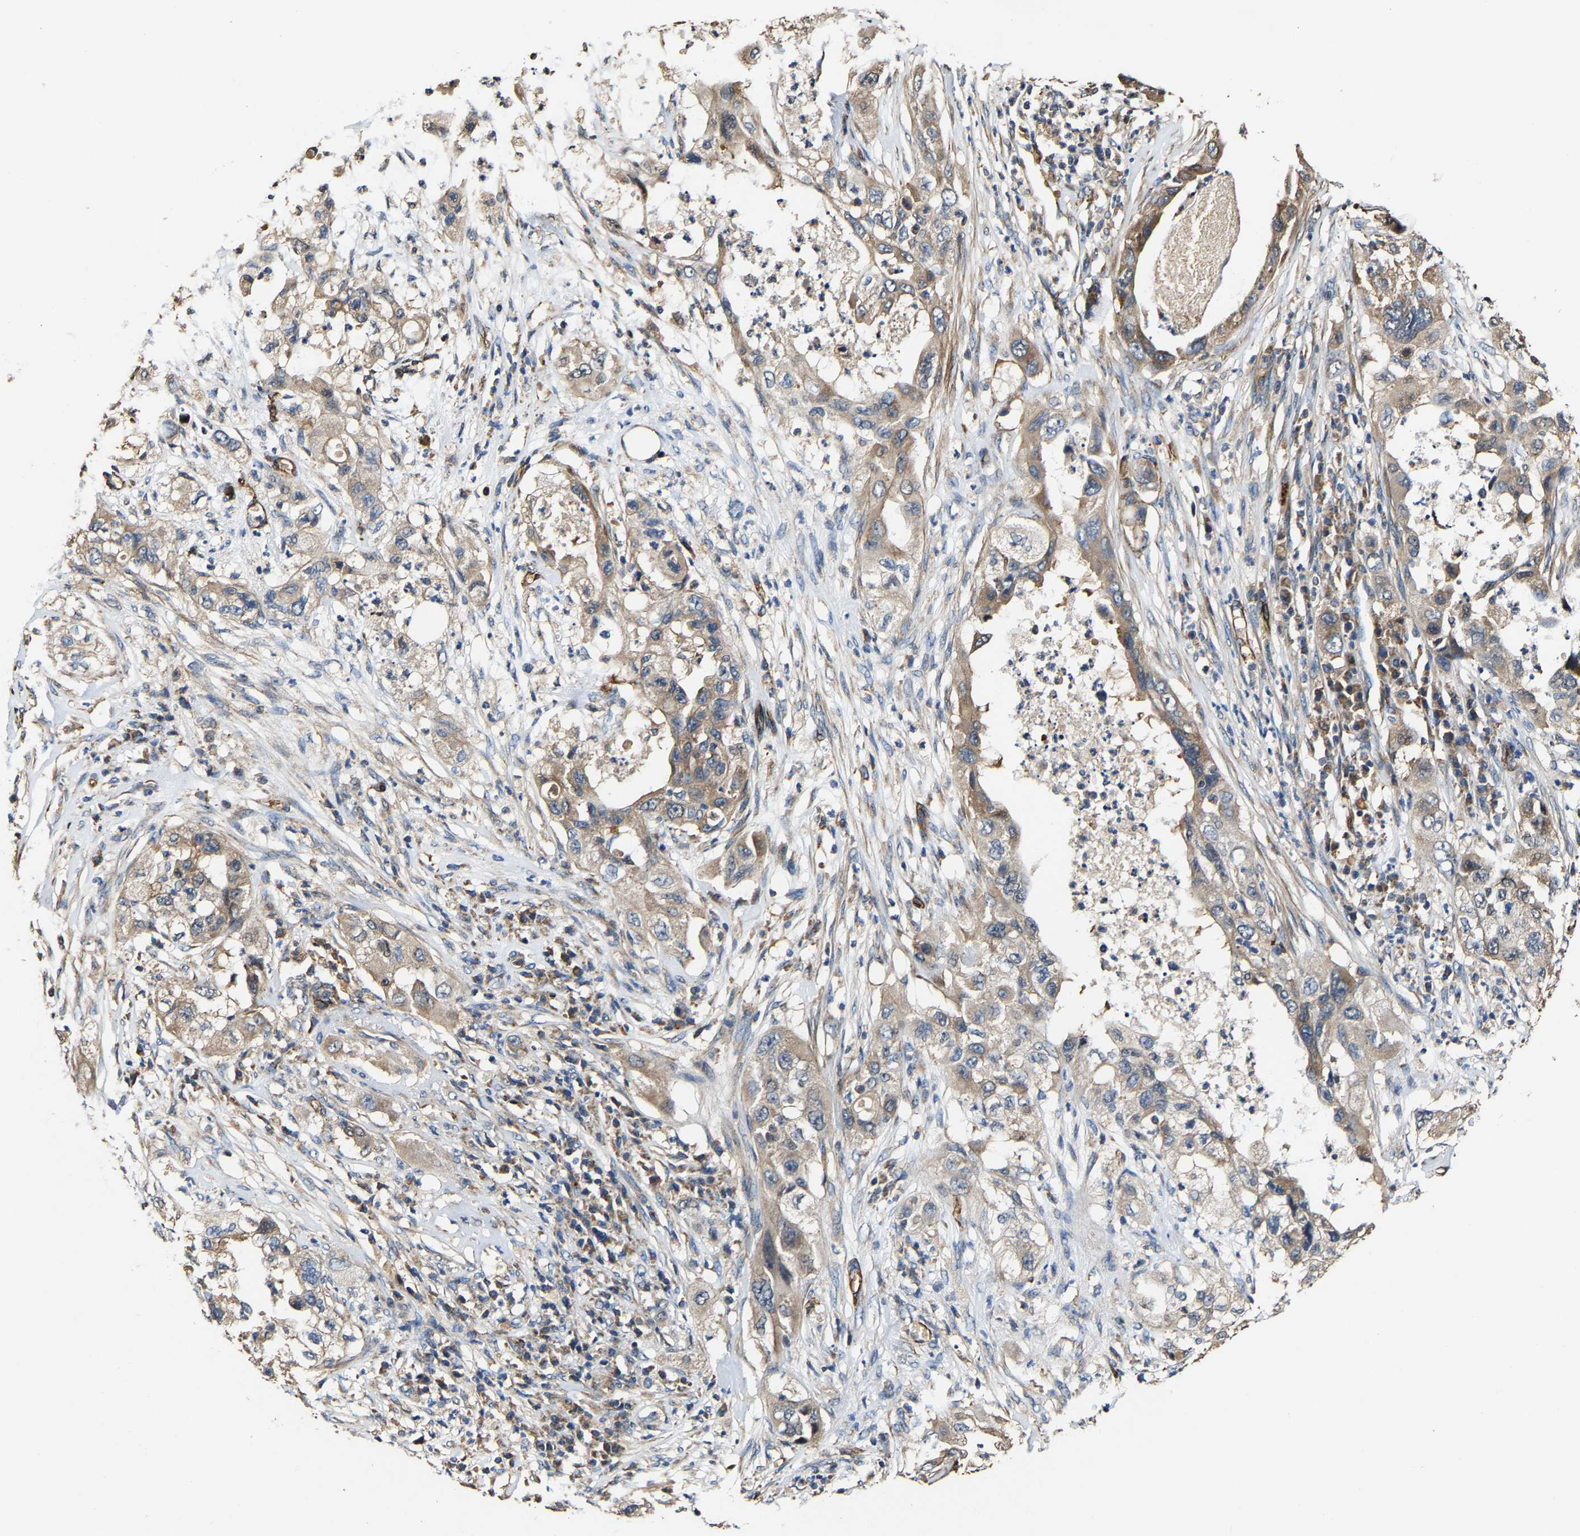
{"staining": {"intensity": "moderate", "quantity": ">75%", "location": "cytoplasmic/membranous"}, "tissue": "pancreatic cancer", "cell_type": "Tumor cells", "image_type": "cancer", "snomed": [{"axis": "morphology", "description": "Adenocarcinoma, NOS"}, {"axis": "topography", "description": "Pancreas"}], "caption": "An immunohistochemistry (IHC) micrograph of tumor tissue is shown. Protein staining in brown highlights moderate cytoplasmic/membranous positivity in pancreatic adenocarcinoma within tumor cells.", "gene": "GFRA3", "patient": {"sex": "female", "age": 78}}